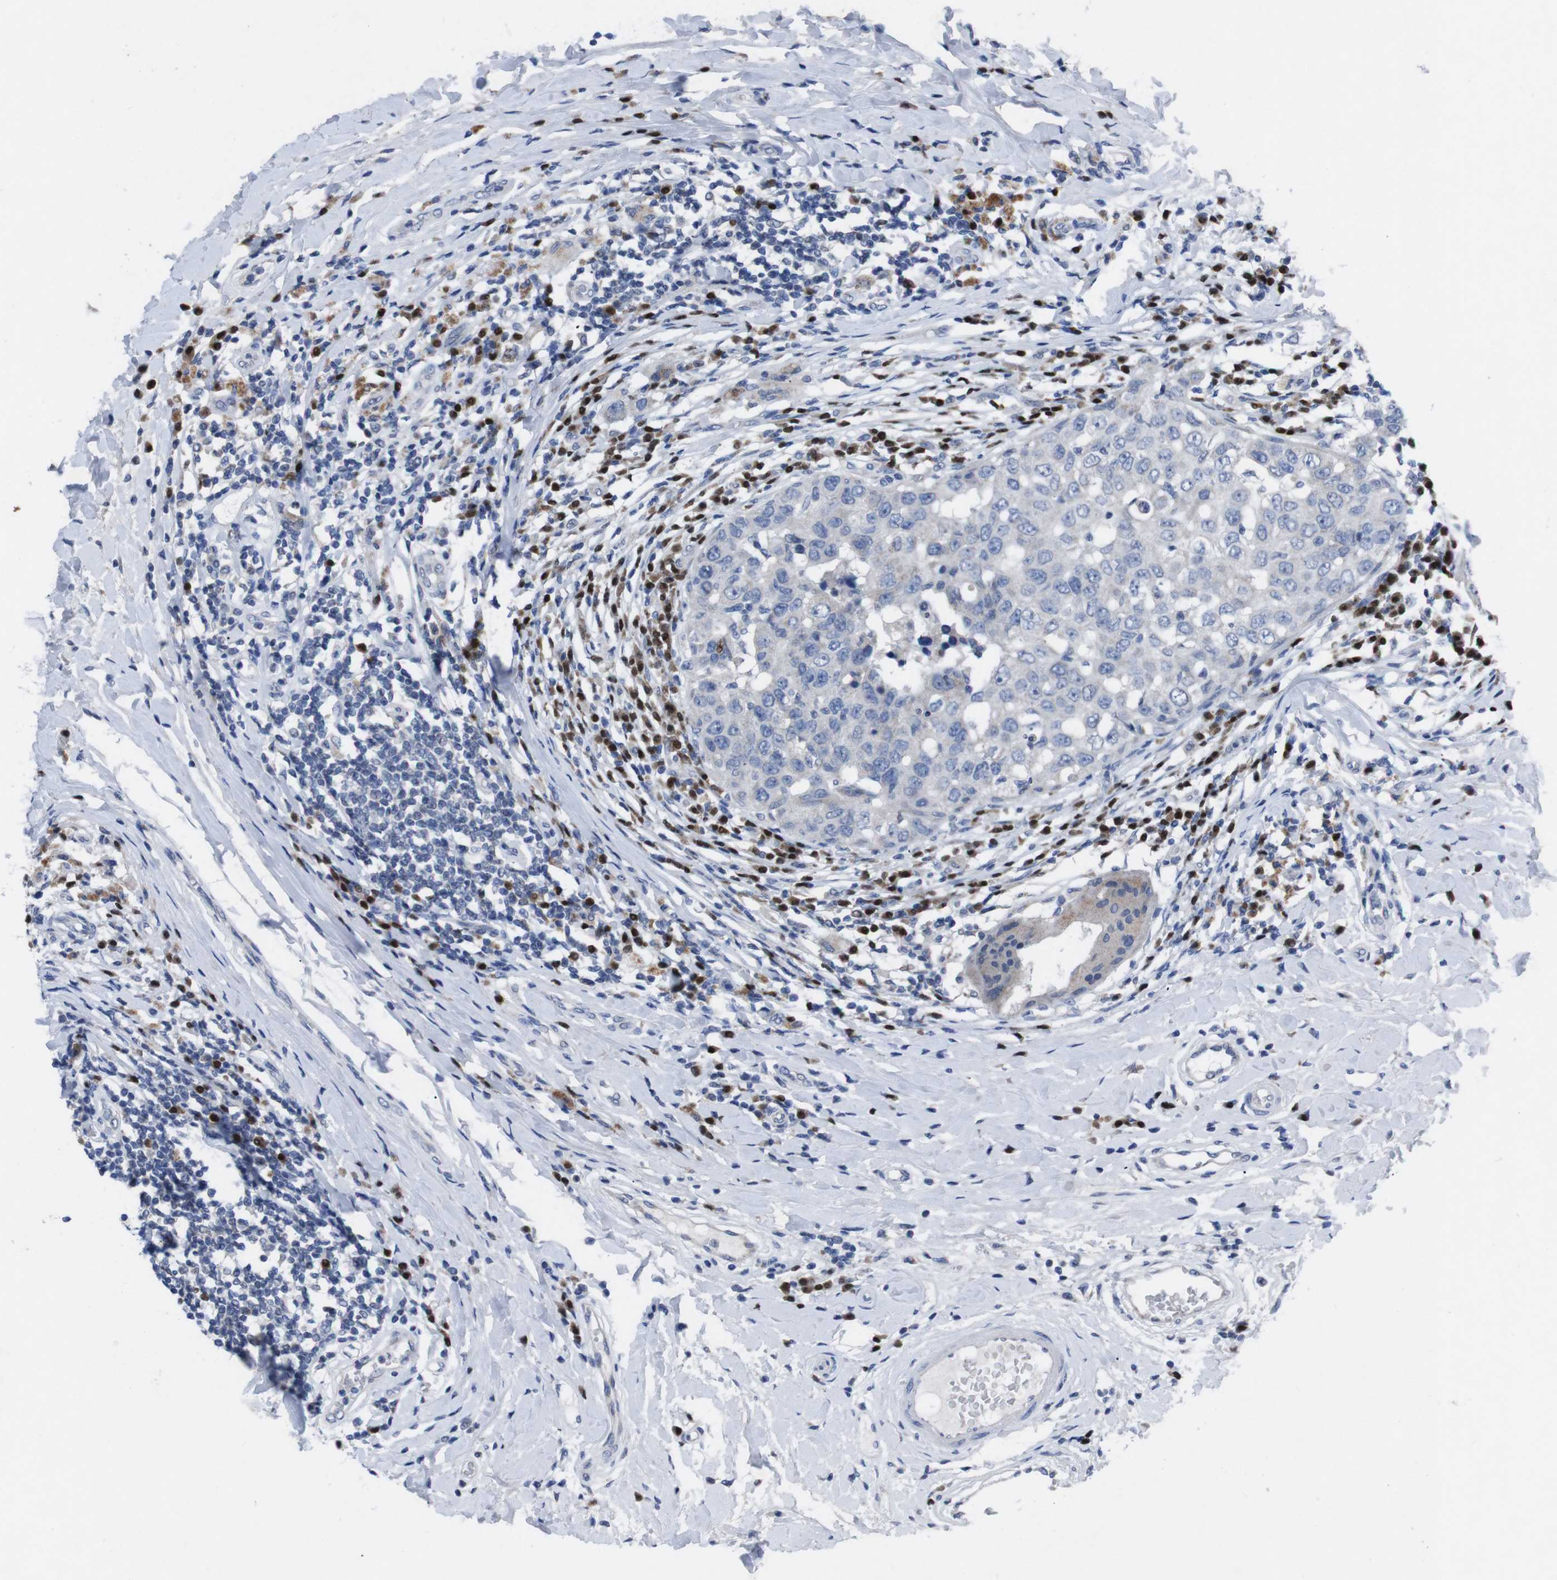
{"staining": {"intensity": "negative", "quantity": "none", "location": "none"}, "tissue": "breast cancer", "cell_type": "Tumor cells", "image_type": "cancer", "snomed": [{"axis": "morphology", "description": "Duct carcinoma"}, {"axis": "topography", "description": "Breast"}], "caption": "There is no significant expression in tumor cells of breast cancer (infiltrating ductal carcinoma). The staining is performed using DAB (3,3'-diaminobenzidine) brown chromogen with nuclei counter-stained in using hematoxylin.", "gene": "IRF4", "patient": {"sex": "female", "age": 27}}